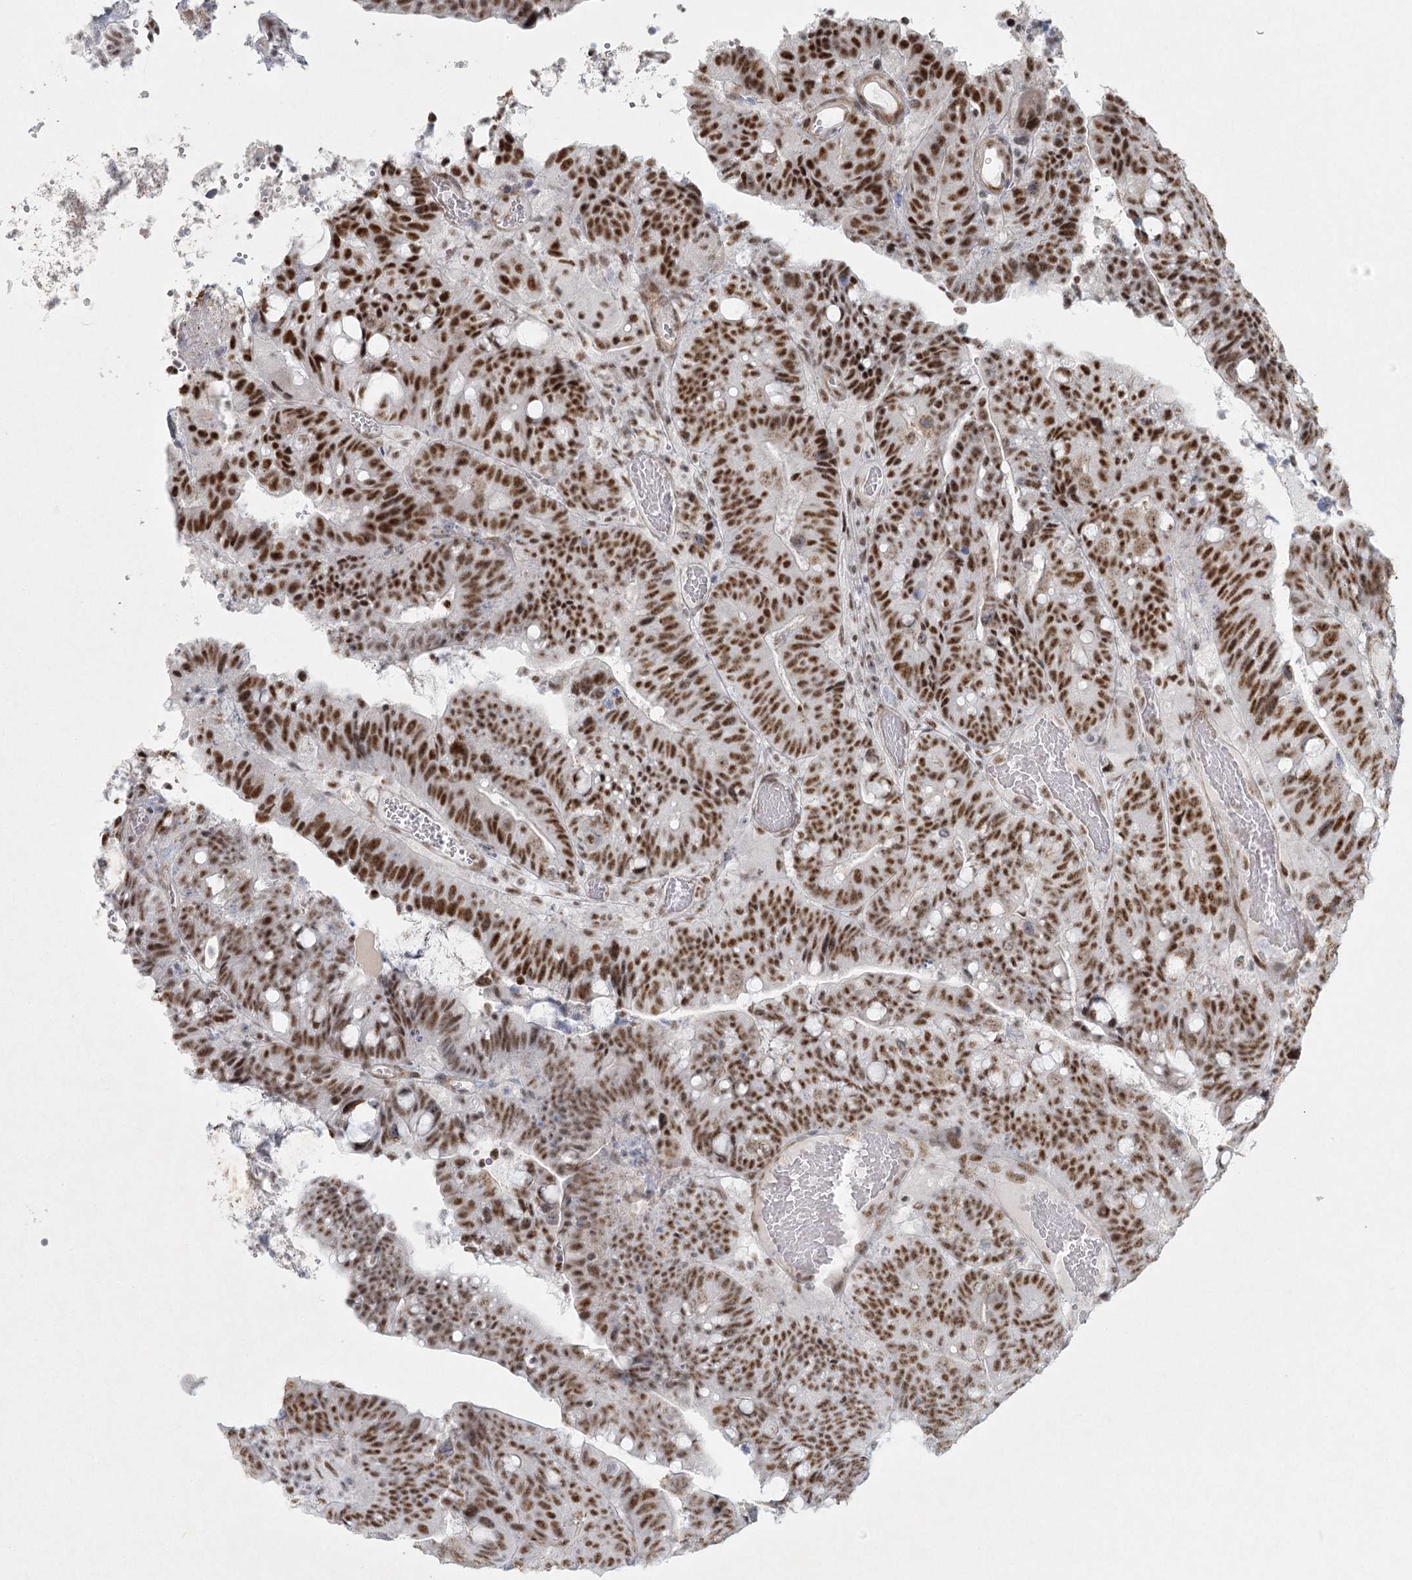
{"staining": {"intensity": "strong", "quantity": ">75%", "location": "nuclear"}, "tissue": "colorectal cancer", "cell_type": "Tumor cells", "image_type": "cancer", "snomed": [{"axis": "morphology", "description": "Adenocarcinoma, NOS"}, {"axis": "topography", "description": "Colon"}], "caption": "Immunohistochemistry (IHC) (DAB) staining of human colorectal adenocarcinoma displays strong nuclear protein staining in about >75% of tumor cells.", "gene": "U2SURP", "patient": {"sex": "female", "age": 66}}